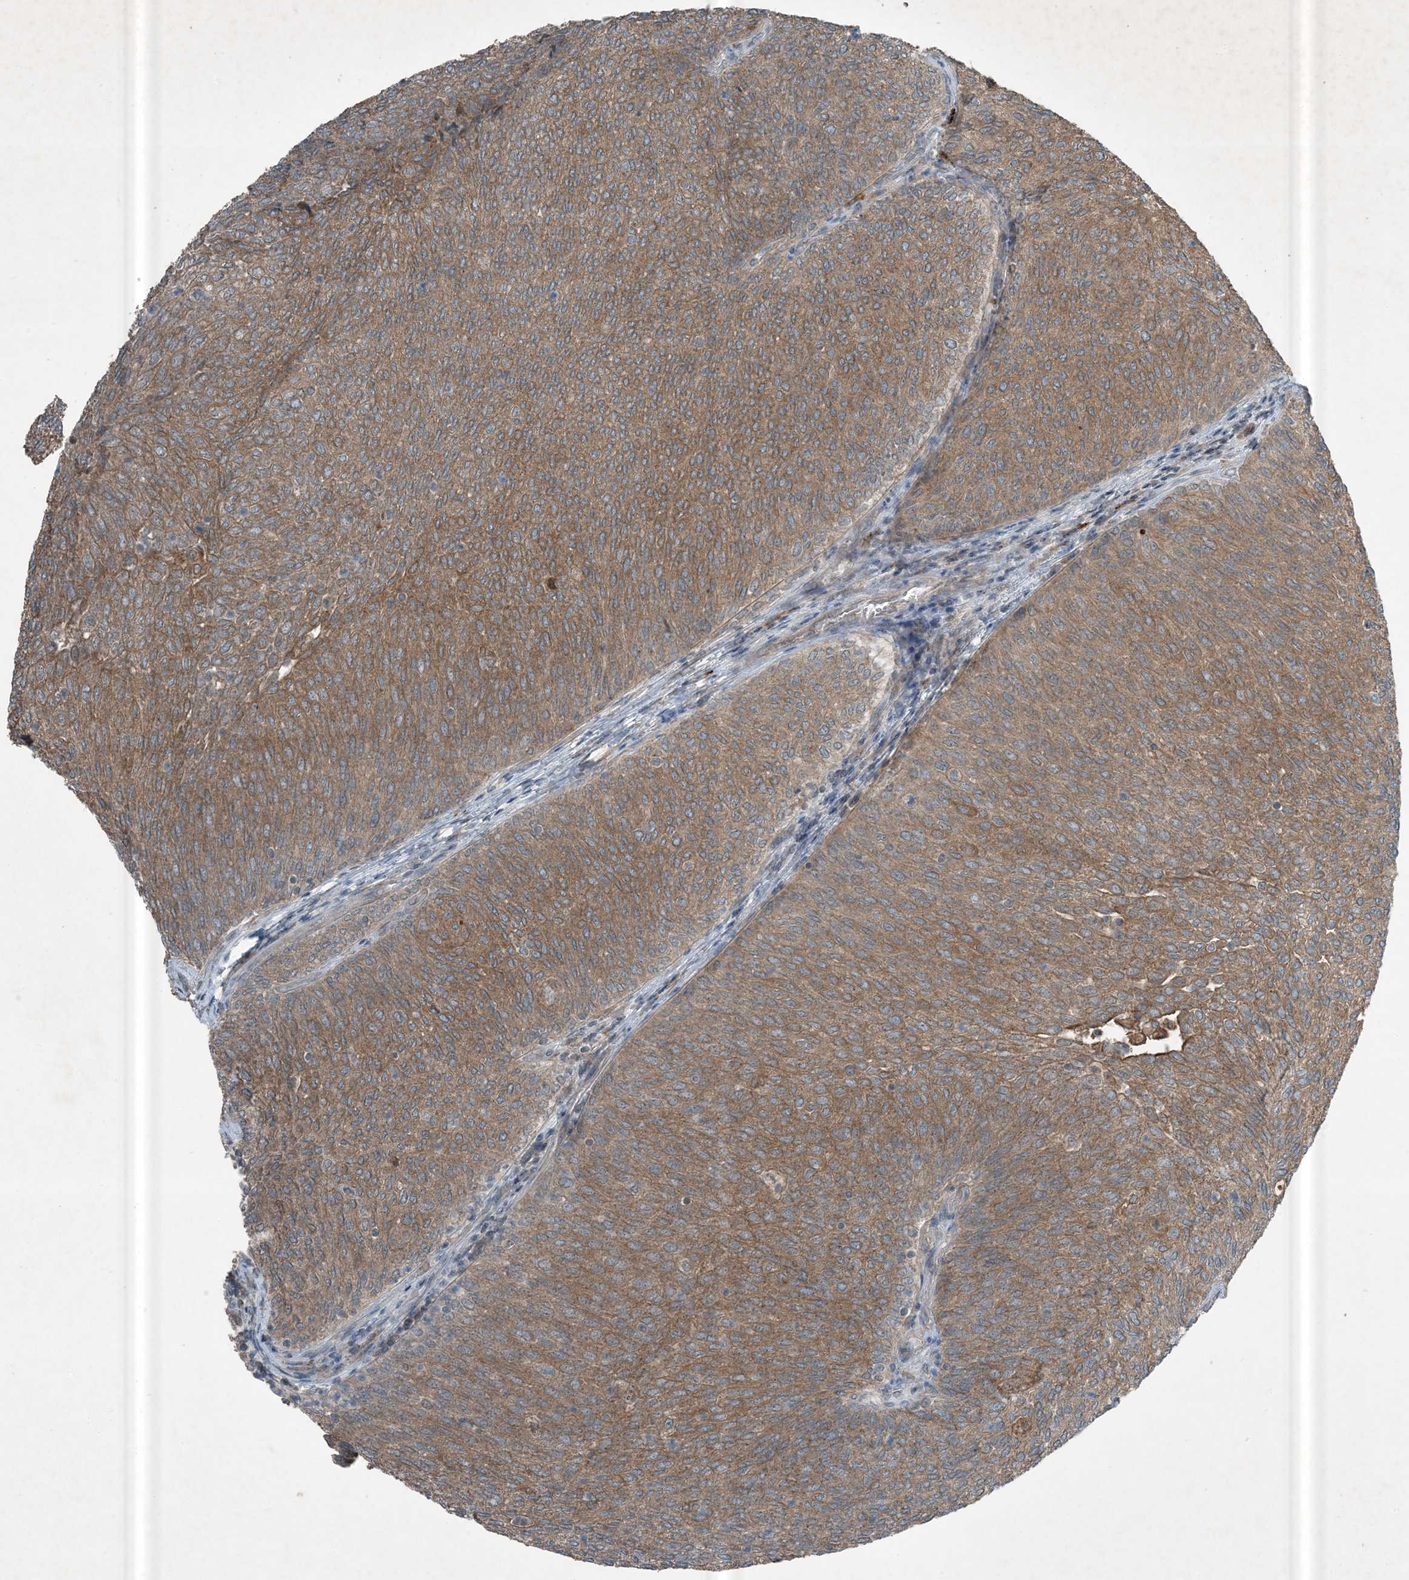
{"staining": {"intensity": "moderate", "quantity": ">75%", "location": "cytoplasmic/membranous"}, "tissue": "urothelial cancer", "cell_type": "Tumor cells", "image_type": "cancer", "snomed": [{"axis": "morphology", "description": "Urothelial carcinoma, Low grade"}, {"axis": "topography", "description": "Urinary bladder"}], "caption": "A micrograph of urothelial cancer stained for a protein reveals moderate cytoplasmic/membranous brown staining in tumor cells. The protein is stained brown, and the nuclei are stained in blue (DAB IHC with brightfield microscopy, high magnification).", "gene": "MDN1", "patient": {"sex": "female", "age": 79}}